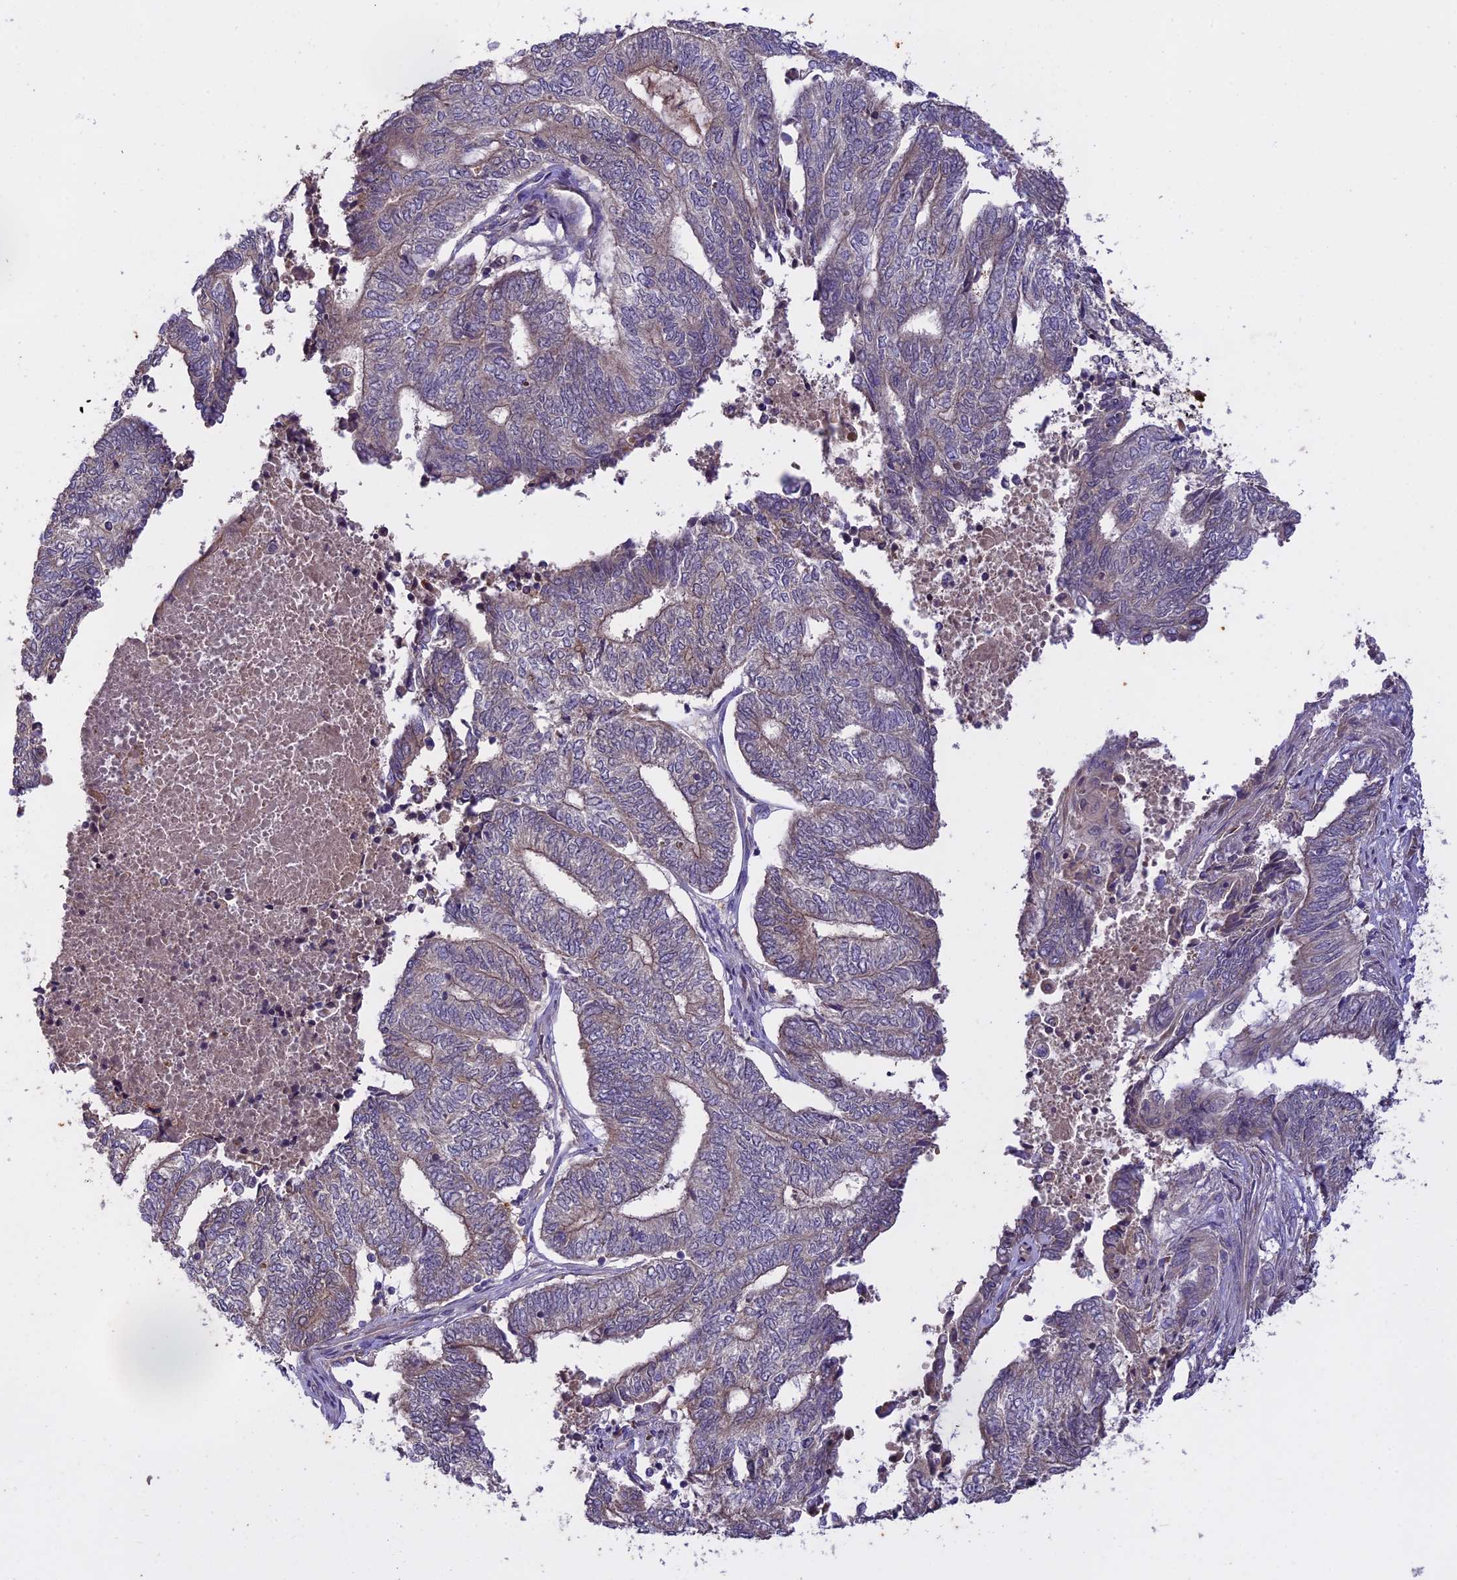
{"staining": {"intensity": "weak", "quantity": "<25%", "location": "cytoplasmic/membranous"}, "tissue": "endometrial cancer", "cell_type": "Tumor cells", "image_type": "cancer", "snomed": [{"axis": "morphology", "description": "Adenocarcinoma, NOS"}, {"axis": "topography", "description": "Uterus"}, {"axis": "topography", "description": "Endometrium"}], "caption": "There is no significant positivity in tumor cells of endometrial cancer.", "gene": "MEMO1", "patient": {"sex": "female", "age": 70}}